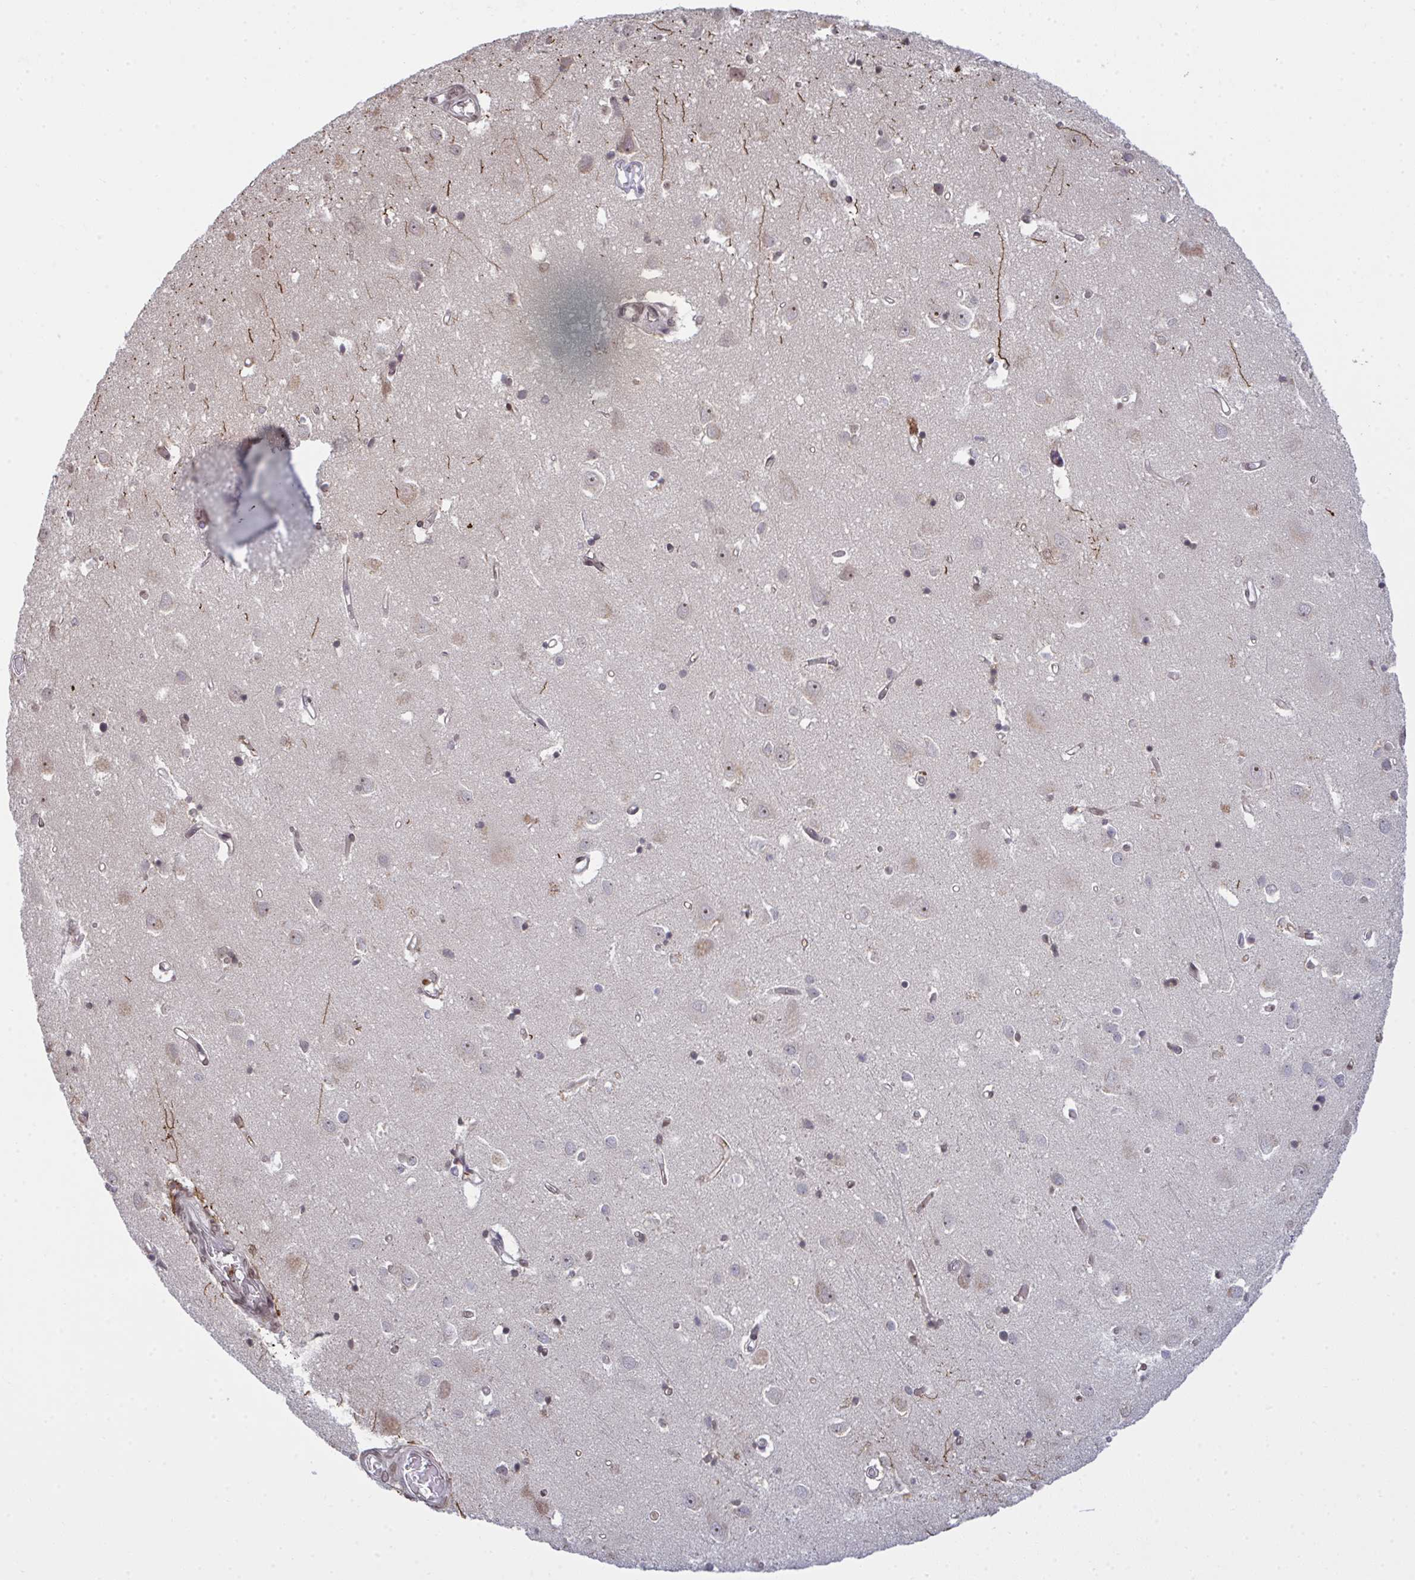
{"staining": {"intensity": "moderate", "quantity": "25%-75%", "location": "cytoplasmic/membranous,nuclear"}, "tissue": "cerebral cortex", "cell_type": "Endothelial cells", "image_type": "normal", "snomed": [{"axis": "morphology", "description": "Normal tissue, NOS"}, {"axis": "topography", "description": "Cerebral cortex"}], "caption": "This is a micrograph of immunohistochemistry (IHC) staining of benign cerebral cortex, which shows moderate staining in the cytoplasmic/membranous,nuclear of endothelial cells.", "gene": "UXT", "patient": {"sex": "male", "age": 70}}